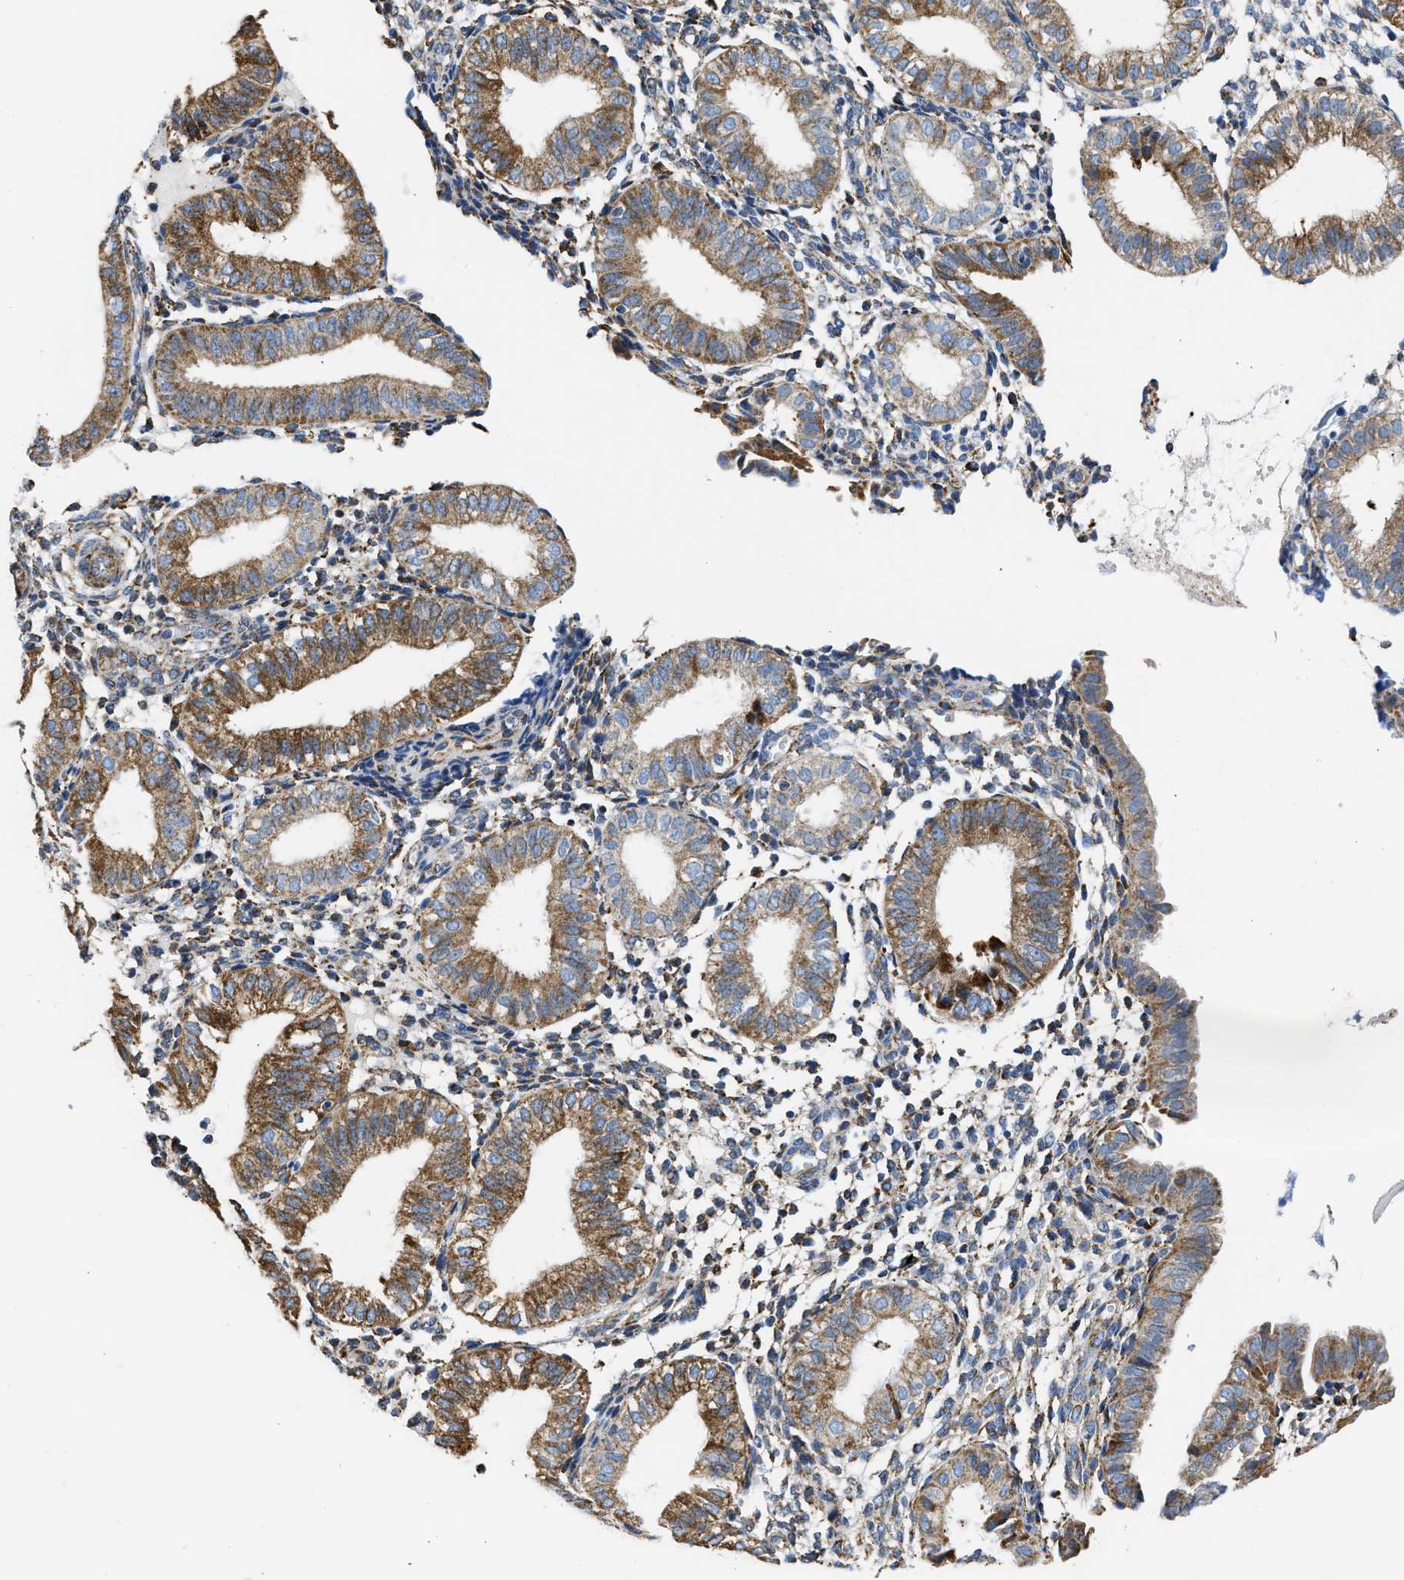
{"staining": {"intensity": "moderate", "quantity": "25%-75%", "location": "cytoplasmic/membranous"}, "tissue": "endometrium", "cell_type": "Cells in endometrial stroma", "image_type": "normal", "snomed": [{"axis": "morphology", "description": "Normal tissue, NOS"}, {"axis": "topography", "description": "Endometrium"}], "caption": "Endometrium stained with a brown dye reveals moderate cytoplasmic/membranous positive positivity in approximately 25%-75% of cells in endometrial stroma.", "gene": "CYCS", "patient": {"sex": "female", "age": 39}}